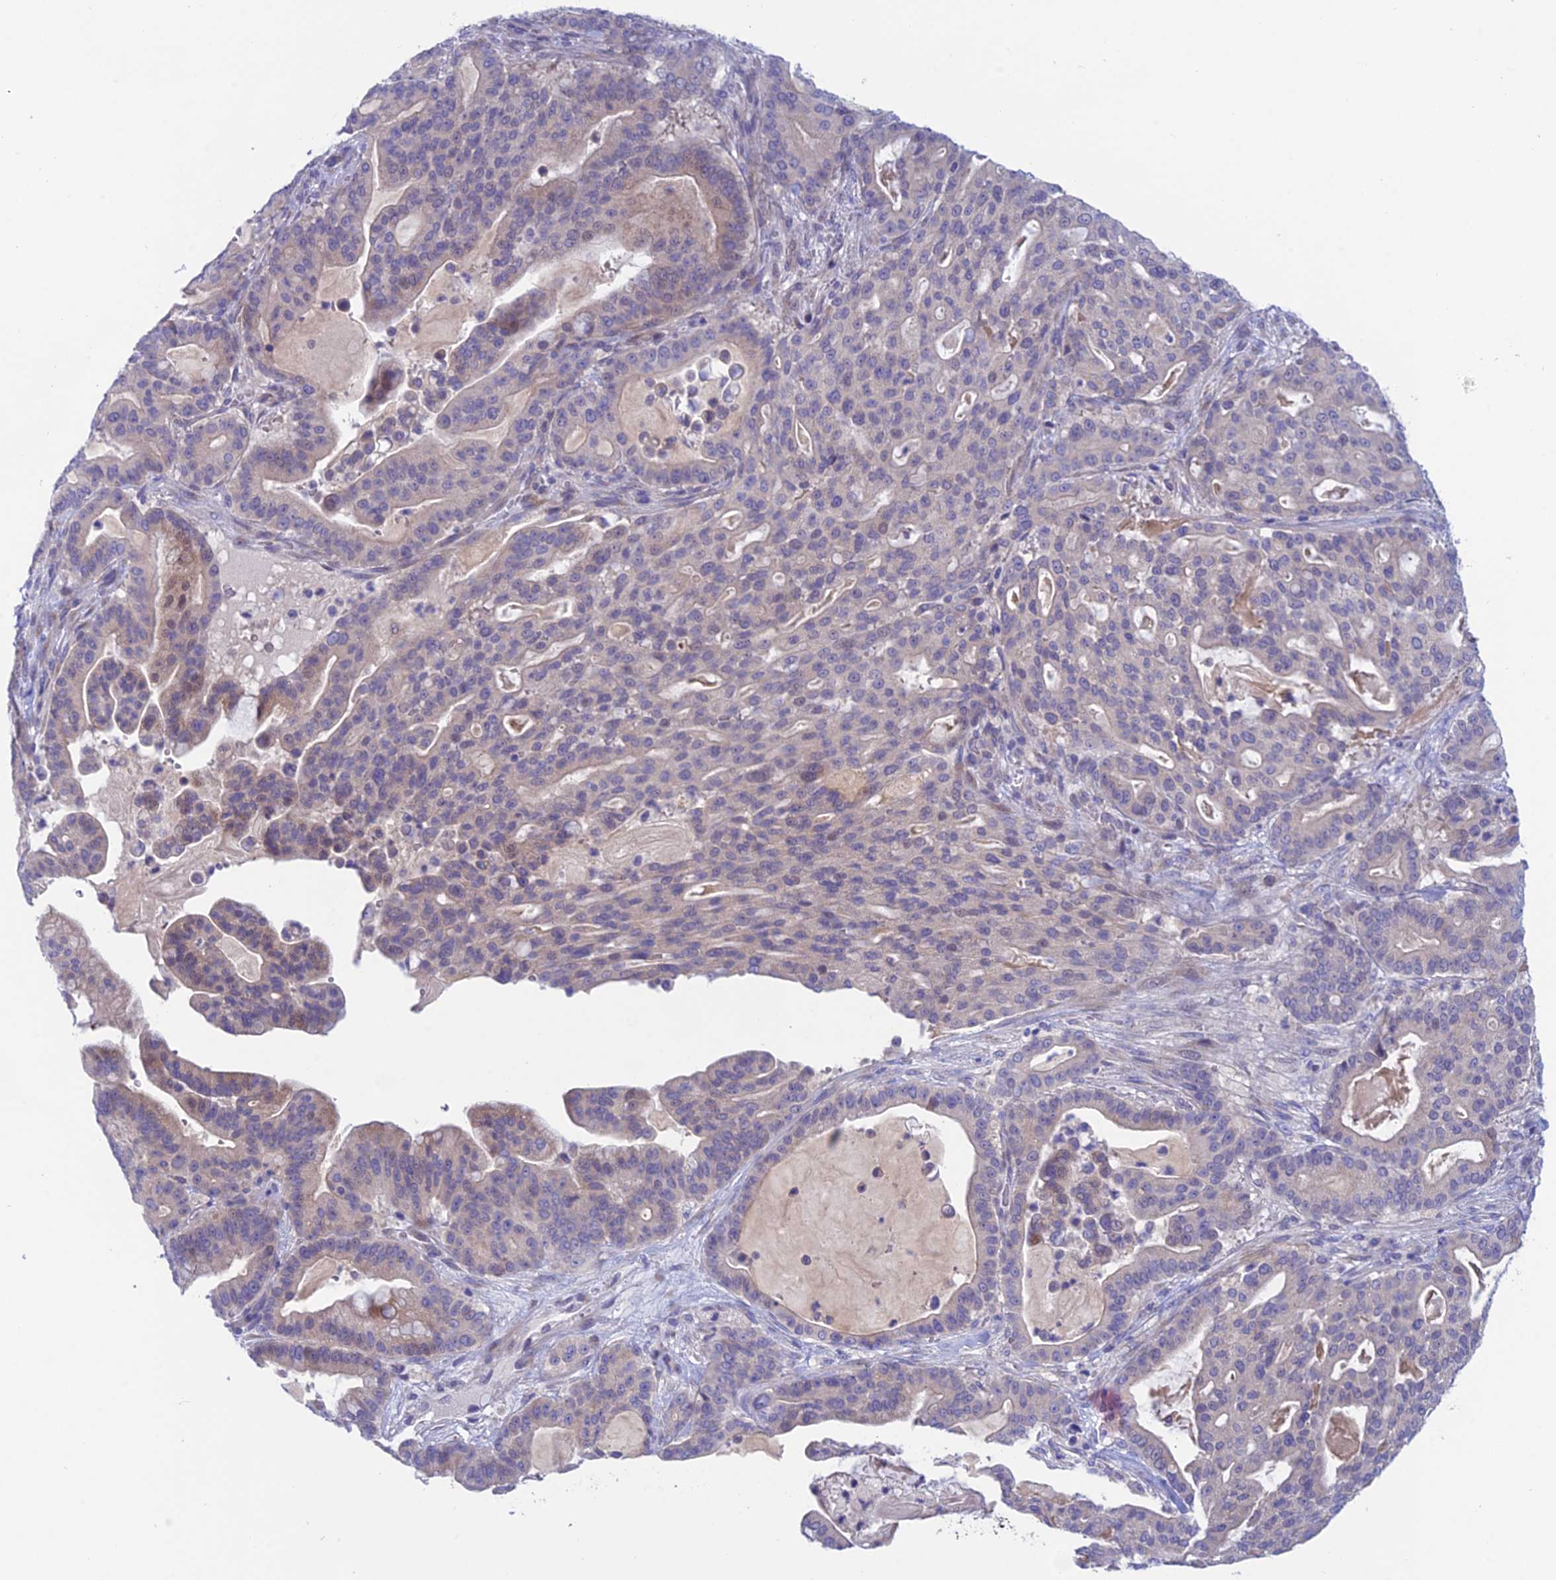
{"staining": {"intensity": "weak", "quantity": "<25%", "location": "cytoplasmic/membranous,nuclear"}, "tissue": "pancreatic cancer", "cell_type": "Tumor cells", "image_type": "cancer", "snomed": [{"axis": "morphology", "description": "Adenocarcinoma, NOS"}, {"axis": "topography", "description": "Pancreas"}], "caption": "The IHC photomicrograph has no significant positivity in tumor cells of pancreatic adenocarcinoma tissue. Nuclei are stained in blue.", "gene": "XPO7", "patient": {"sex": "male", "age": 63}}